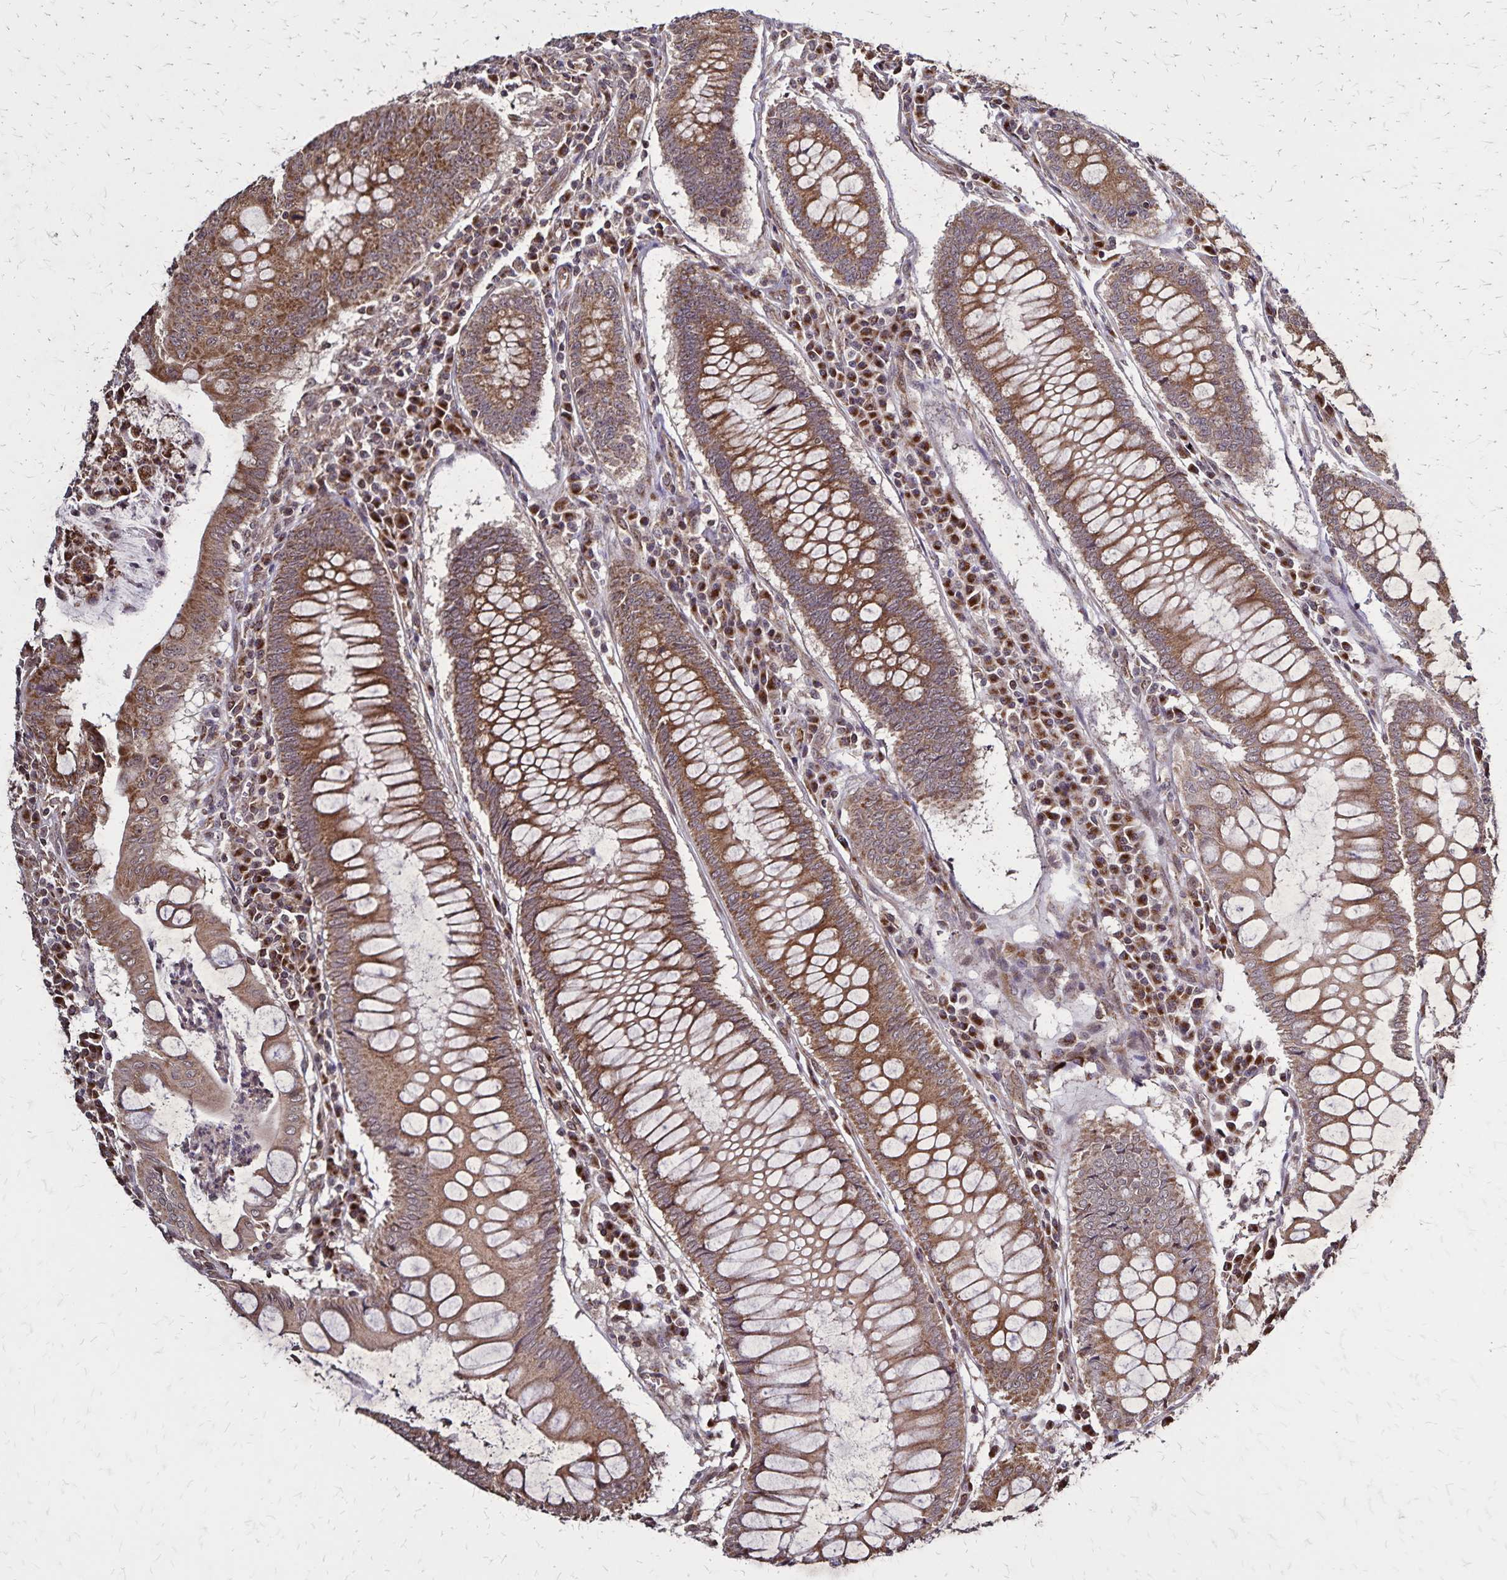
{"staining": {"intensity": "strong", "quantity": ">75%", "location": "cytoplasmic/membranous"}, "tissue": "colorectal cancer", "cell_type": "Tumor cells", "image_type": "cancer", "snomed": [{"axis": "morphology", "description": "Adenocarcinoma, NOS"}, {"axis": "topography", "description": "Colon"}], "caption": "Immunohistochemical staining of human adenocarcinoma (colorectal) reveals high levels of strong cytoplasmic/membranous staining in about >75% of tumor cells. The staining was performed using DAB (3,3'-diaminobenzidine) to visualize the protein expression in brown, while the nuclei were stained in blue with hematoxylin (Magnification: 20x).", "gene": "NFS1", "patient": {"sex": "male", "age": 62}}